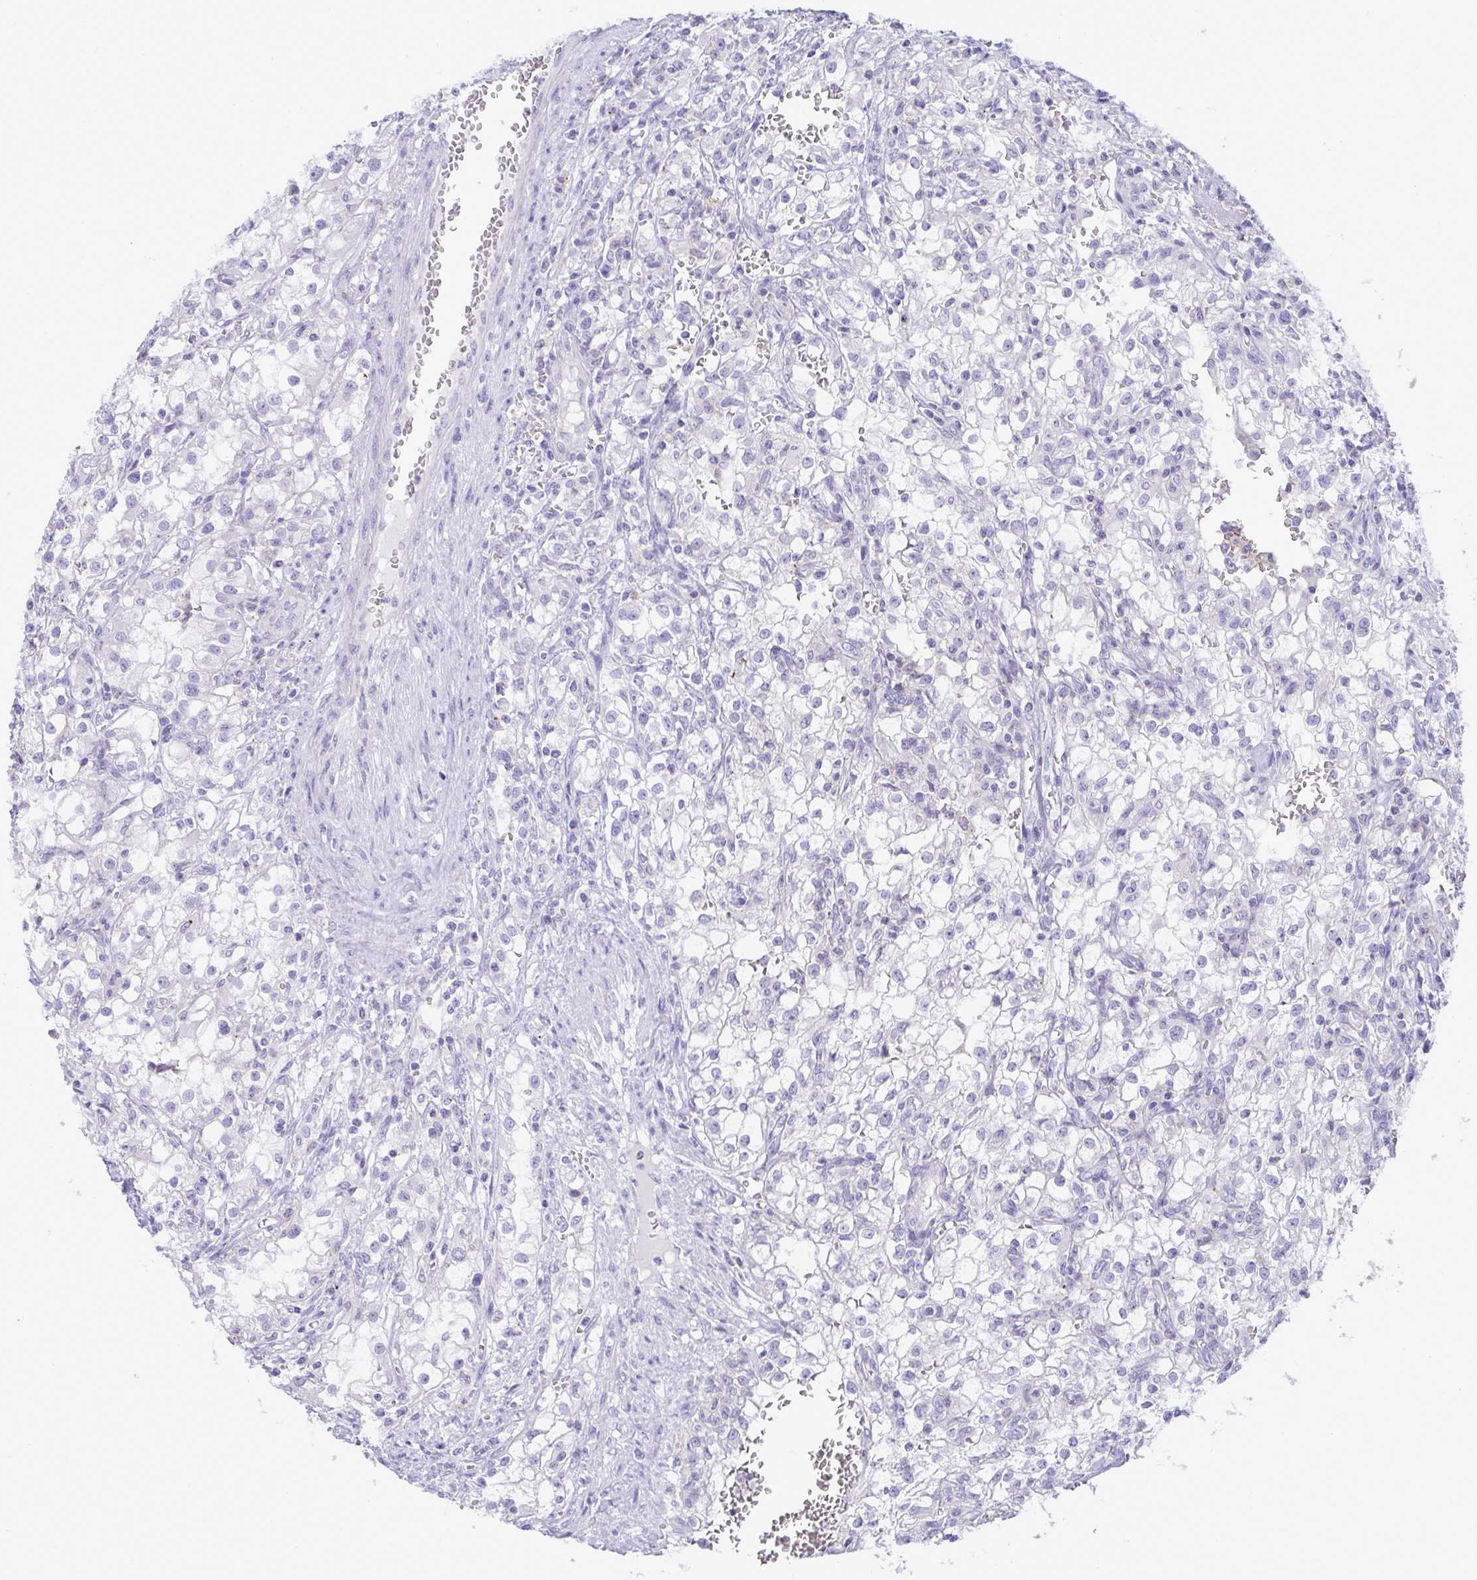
{"staining": {"intensity": "negative", "quantity": "none", "location": "none"}, "tissue": "renal cancer", "cell_type": "Tumor cells", "image_type": "cancer", "snomed": [{"axis": "morphology", "description": "Adenocarcinoma, NOS"}, {"axis": "topography", "description": "Kidney"}], "caption": "There is no significant positivity in tumor cells of renal adenocarcinoma. The staining is performed using DAB (3,3'-diaminobenzidine) brown chromogen with nuclei counter-stained in using hematoxylin.", "gene": "RGPD5", "patient": {"sex": "female", "age": 74}}